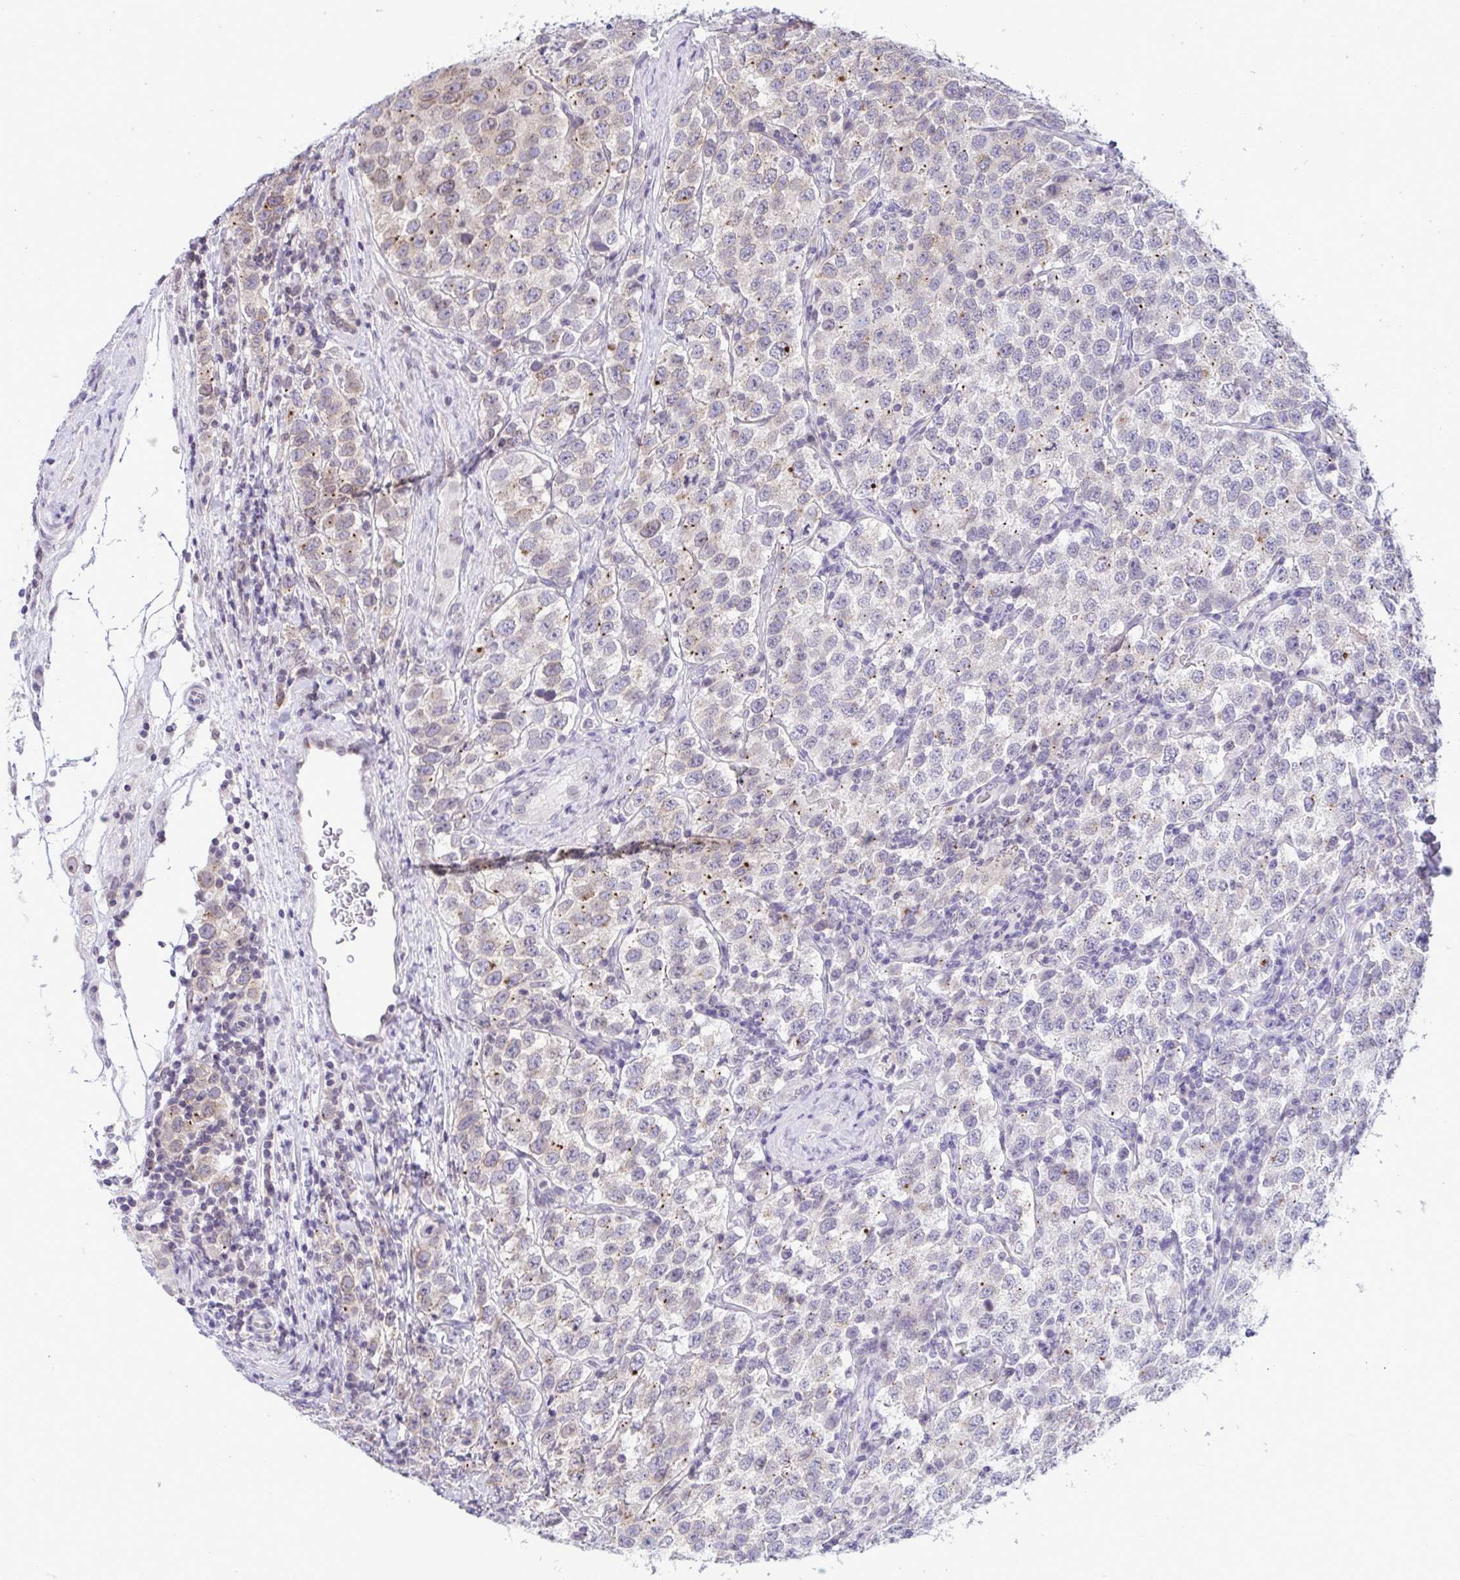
{"staining": {"intensity": "weak", "quantity": "25%-75%", "location": "cytoplasmic/membranous"}, "tissue": "testis cancer", "cell_type": "Tumor cells", "image_type": "cancer", "snomed": [{"axis": "morphology", "description": "Seminoma, NOS"}, {"axis": "topography", "description": "Testis"}], "caption": "Seminoma (testis) stained for a protein (brown) demonstrates weak cytoplasmic/membranous positive staining in about 25%-75% of tumor cells.", "gene": "DOCK11", "patient": {"sex": "male", "age": 34}}